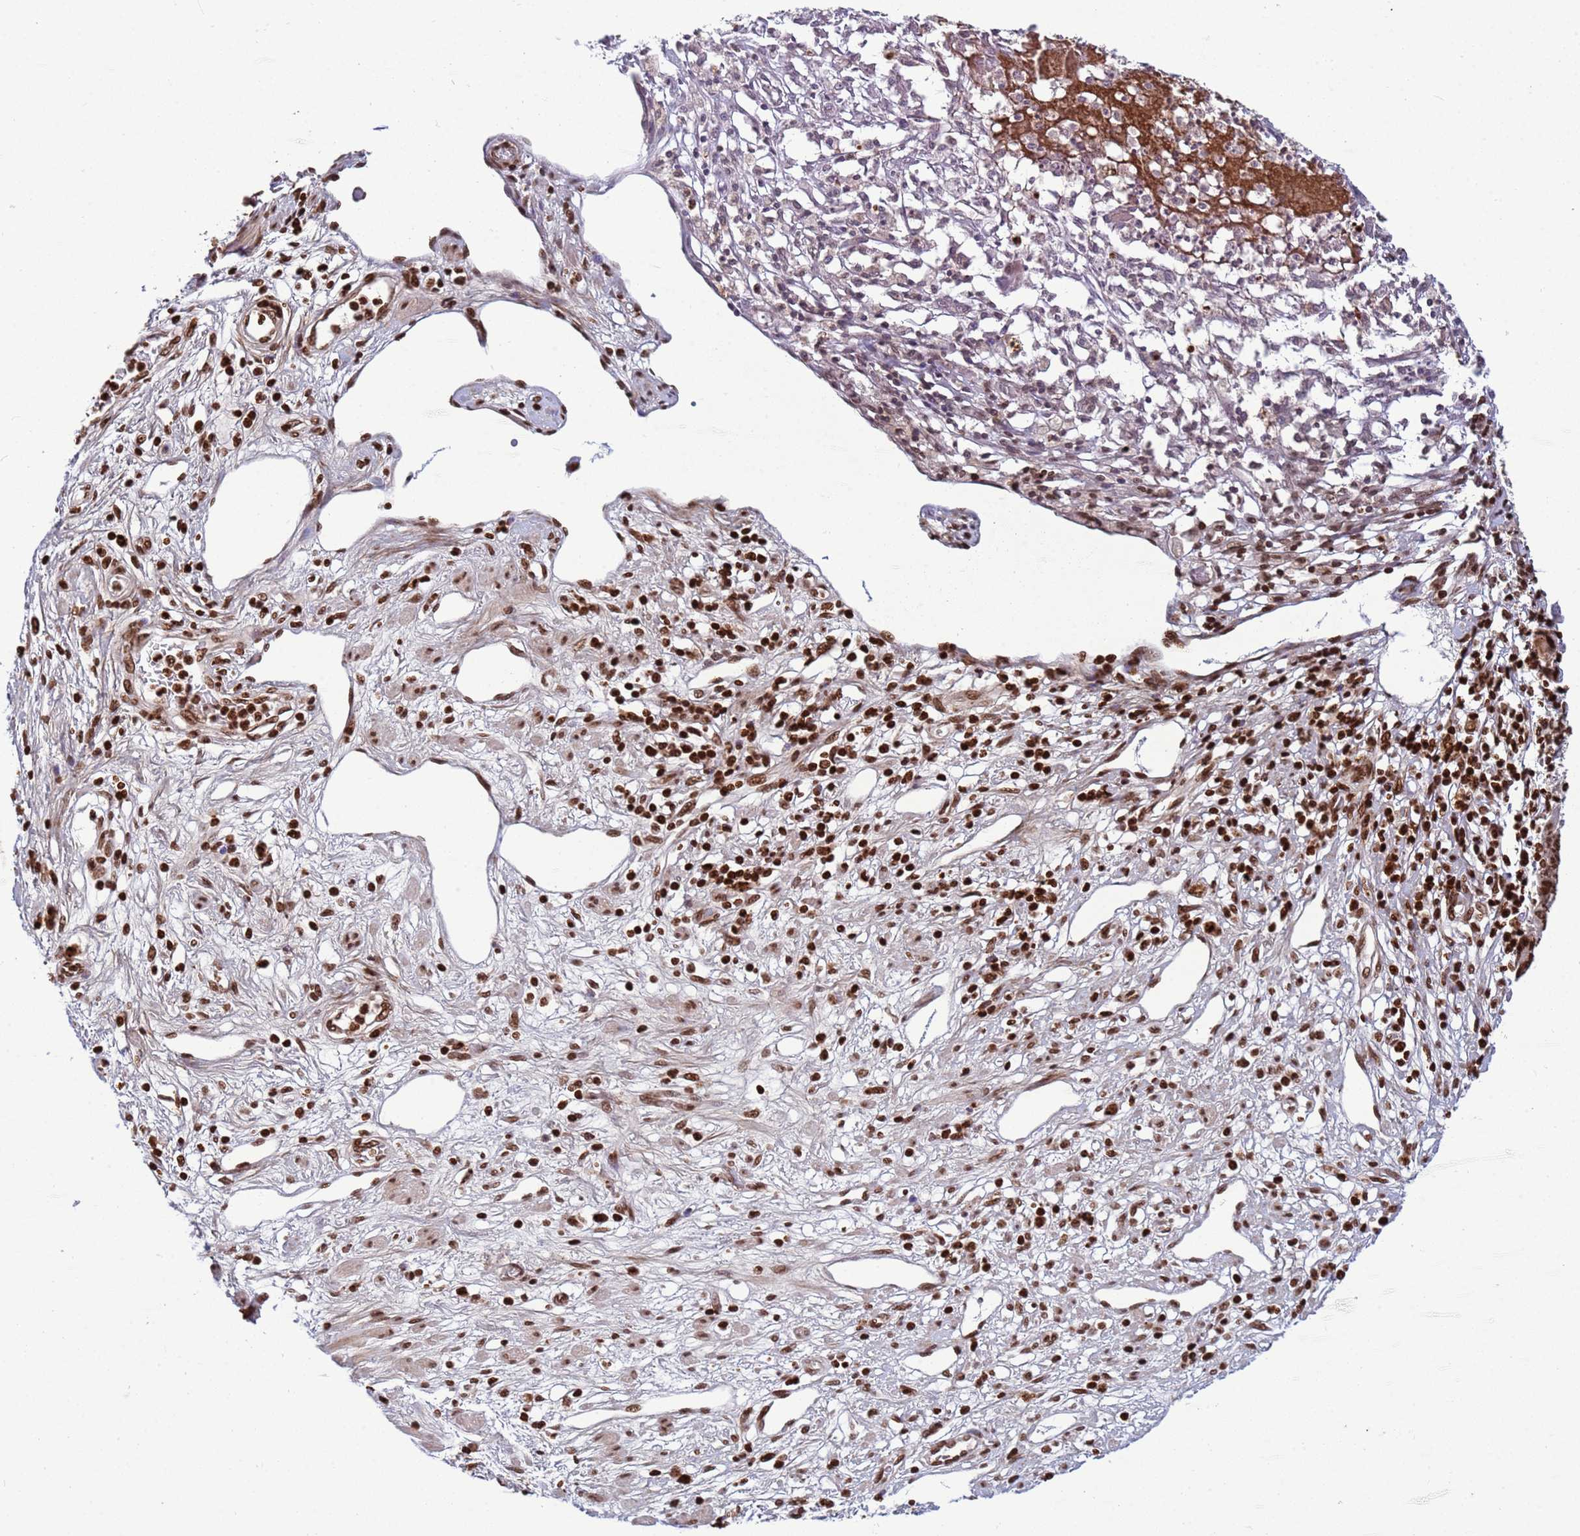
{"staining": {"intensity": "strong", "quantity": ">75%", "location": "nuclear"}, "tissue": "stomach cancer", "cell_type": "Tumor cells", "image_type": "cancer", "snomed": [{"axis": "morphology", "description": "Adenocarcinoma, NOS"}, {"axis": "morphology", "description": "Adenocarcinoma, High grade"}, {"axis": "topography", "description": "Stomach, upper"}, {"axis": "topography", "description": "Stomach, lower"}], "caption": "This histopathology image reveals immunohistochemistry (IHC) staining of human stomach cancer, with high strong nuclear staining in approximately >75% of tumor cells.", "gene": "H3-3B", "patient": {"sex": "female", "age": 65}}